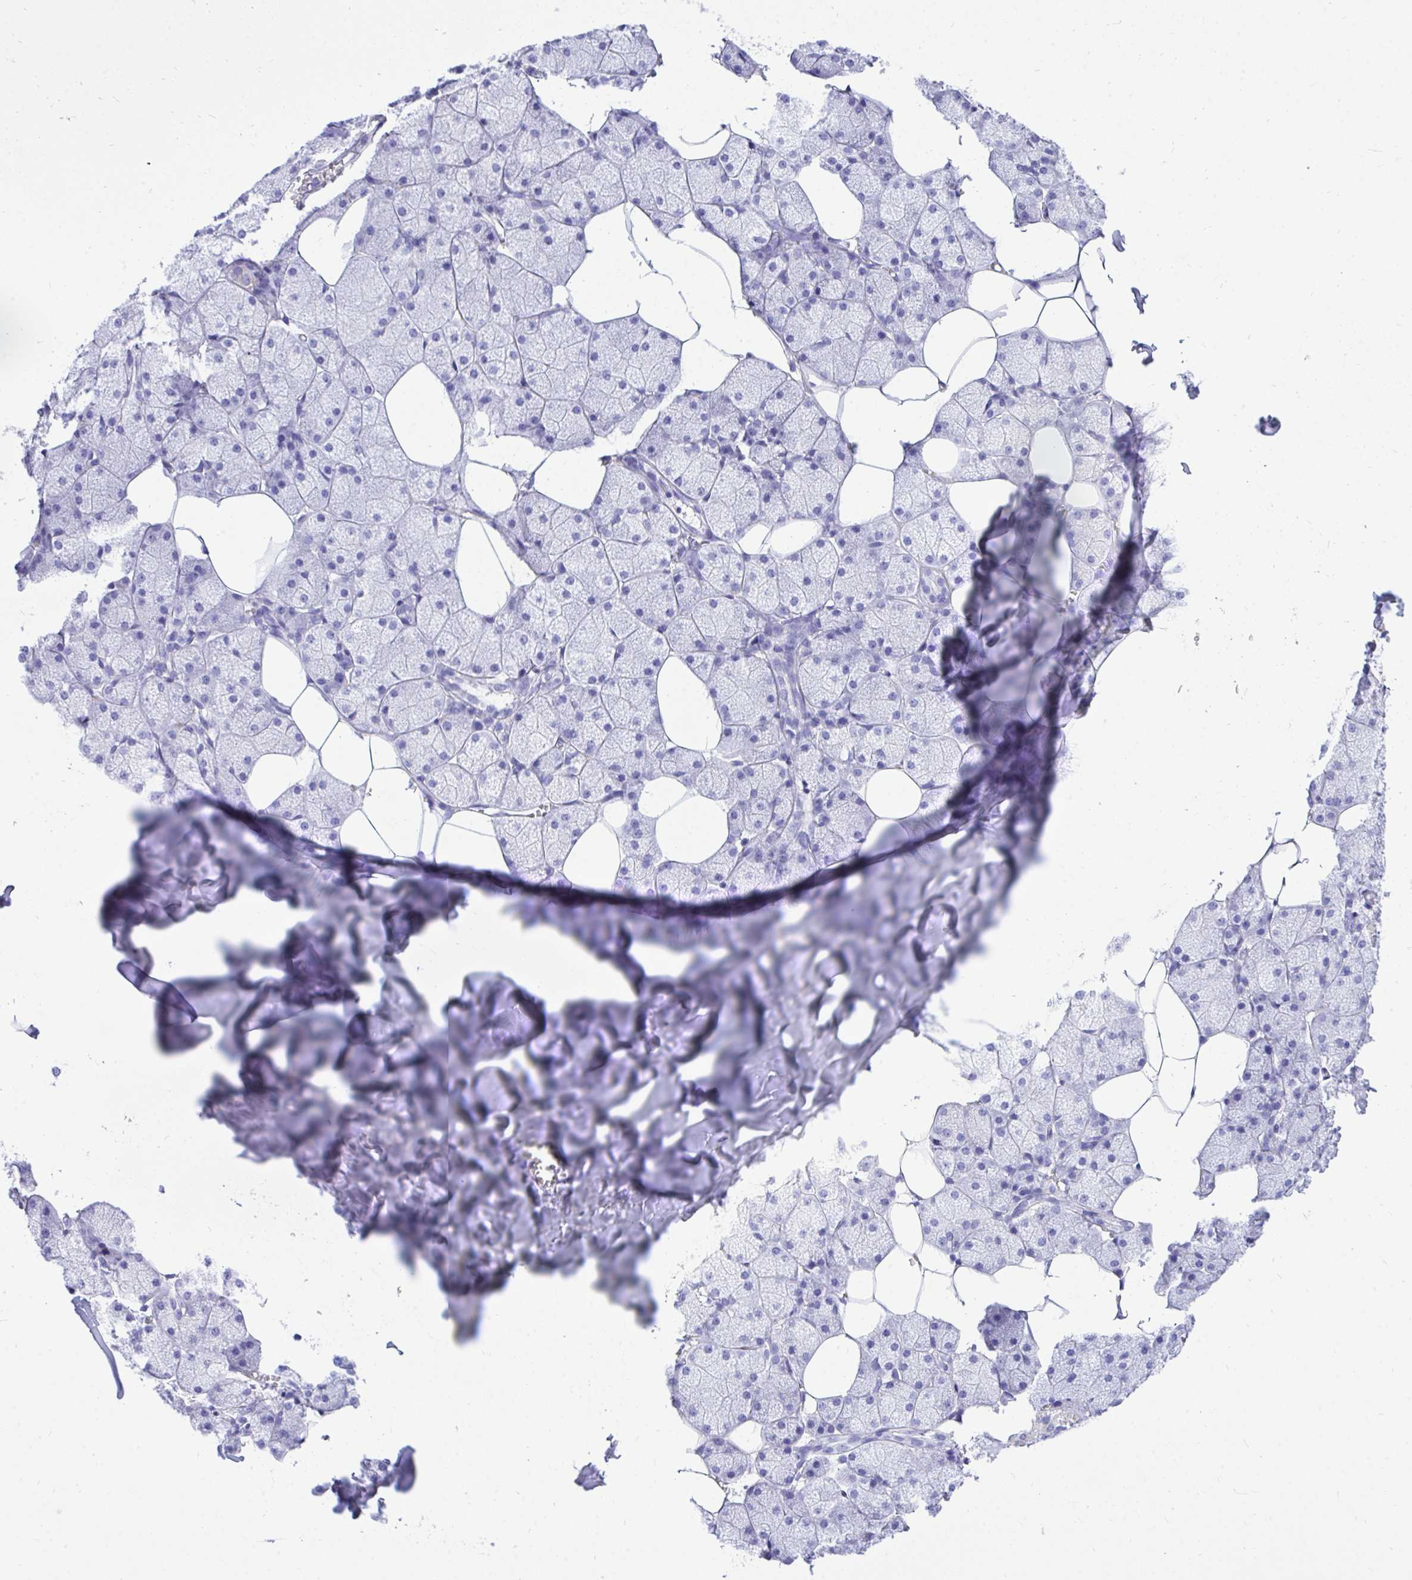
{"staining": {"intensity": "negative", "quantity": "none", "location": "none"}, "tissue": "salivary gland", "cell_type": "Glandular cells", "image_type": "normal", "snomed": [{"axis": "morphology", "description": "Normal tissue, NOS"}, {"axis": "topography", "description": "Salivary gland"}, {"axis": "topography", "description": "Peripheral nerve tissue"}], "caption": "A photomicrograph of salivary gland stained for a protein exhibits no brown staining in glandular cells. Brightfield microscopy of immunohistochemistry stained with DAB (3,3'-diaminobenzidine) (brown) and hematoxylin (blue), captured at high magnification.", "gene": "MON1A", "patient": {"sex": "male", "age": 38}}